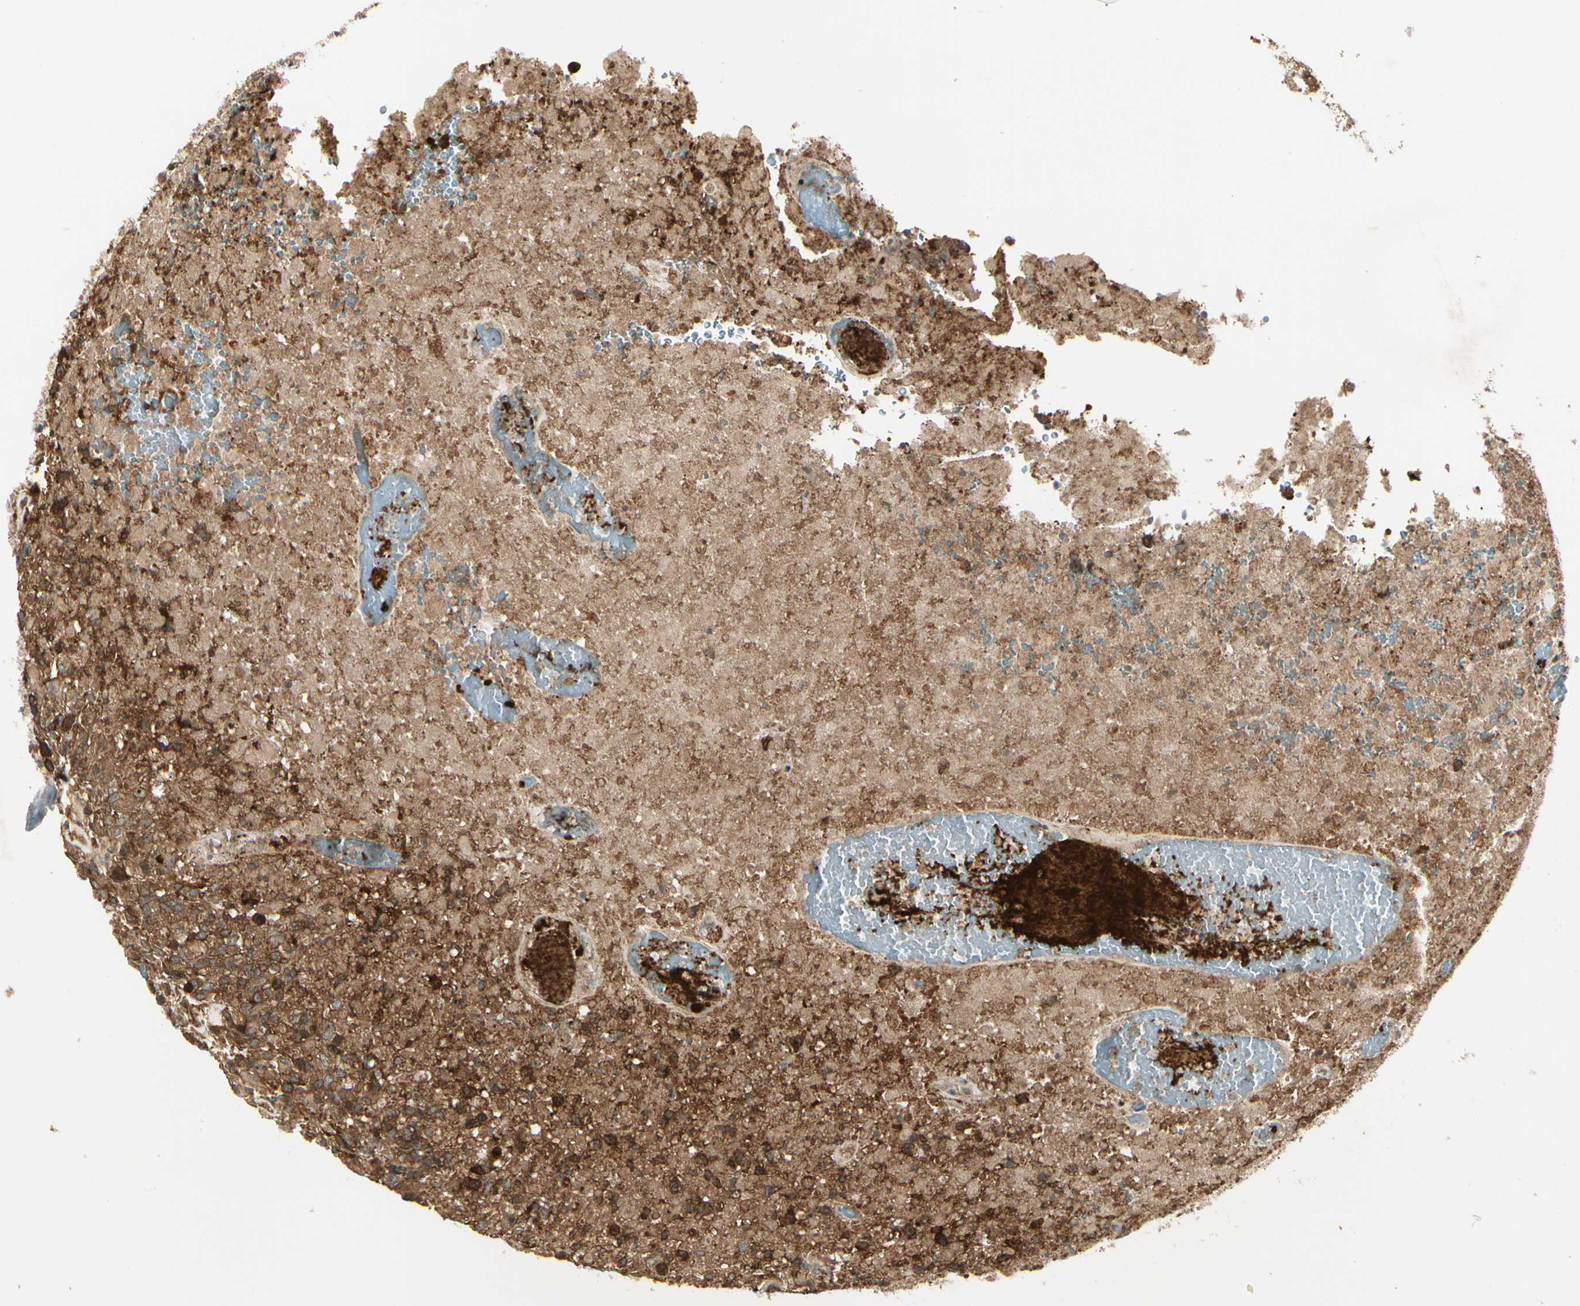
{"staining": {"intensity": "strong", "quantity": ">75%", "location": "cytoplasmic/membranous"}, "tissue": "glioma", "cell_type": "Tumor cells", "image_type": "cancer", "snomed": [{"axis": "morphology", "description": "Glioma, malignant, High grade"}, {"axis": "topography", "description": "Brain"}], "caption": "This micrograph reveals malignant high-grade glioma stained with immunohistochemistry (IHC) to label a protein in brown. The cytoplasmic/membranous of tumor cells show strong positivity for the protein. Nuclei are counter-stained blue.", "gene": "FKBP15", "patient": {"sex": "male", "age": 71}}